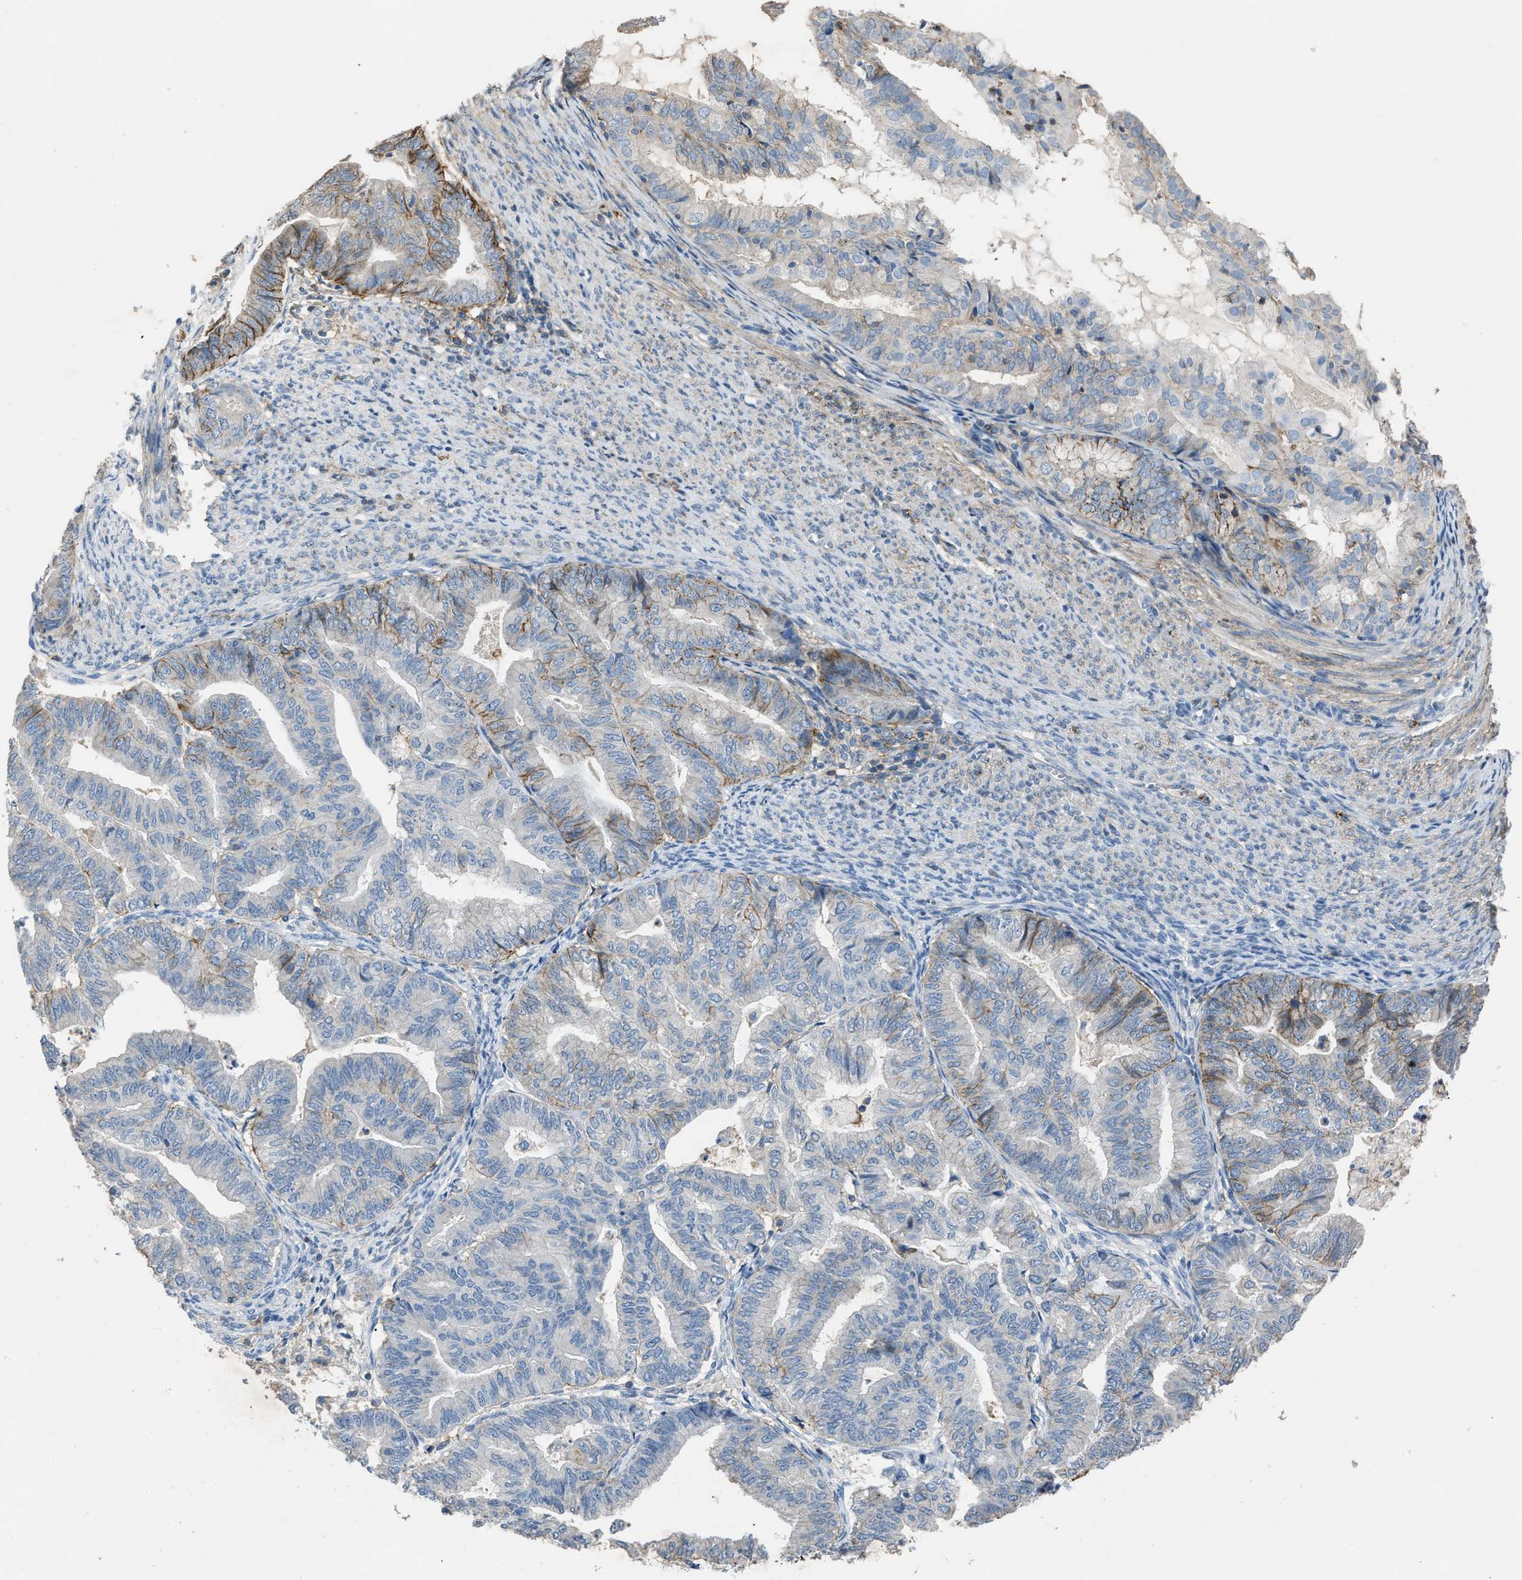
{"staining": {"intensity": "moderate", "quantity": "<25%", "location": "cytoplasmic/membranous"}, "tissue": "endometrial cancer", "cell_type": "Tumor cells", "image_type": "cancer", "snomed": [{"axis": "morphology", "description": "Adenocarcinoma, NOS"}, {"axis": "topography", "description": "Endometrium"}], "caption": "There is low levels of moderate cytoplasmic/membranous positivity in tumor cells of endometrial cancer (adenocarcinoma), as demonstrated by immunohistochemical staining (brown color).", "gene": "OR51E1", "patient": {"sex": "female", "age": 79}}